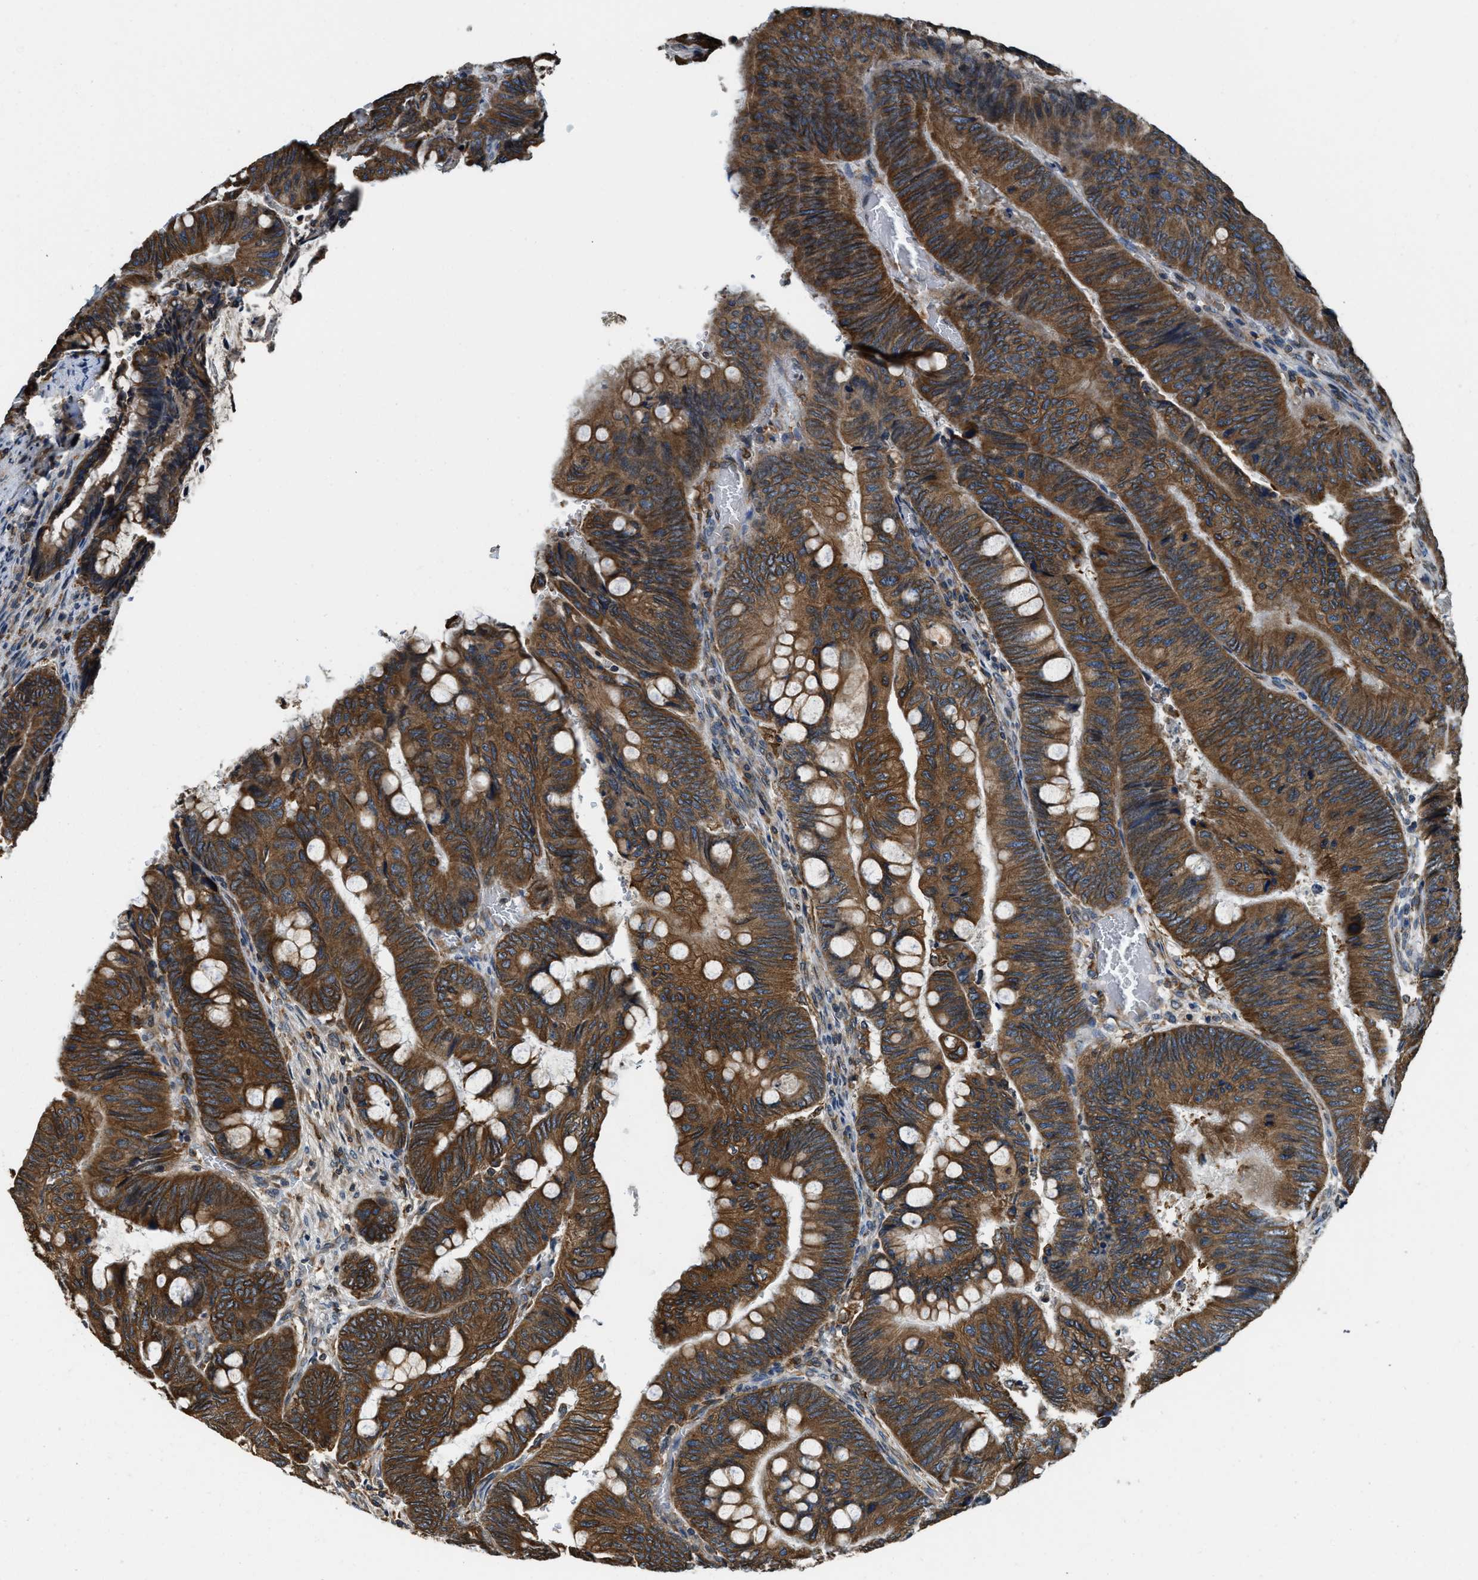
{"staining": {"intensity": "strong", "quantity": ">75%", "location": "cytoplasmic/membranous"}, "tissue": "colorectal cancer", "cell_type": "Tumor cells", "image_type": "cancer", "snomed": [{"axis": "morphology", "description": "Normal tissue, NOS"}, {"axis": "morphology", "description": "Adenocarcinoma, NOS"}, {"axis": "topography", "description": "Rectum"}, {"axis": "topography", "description": "Peripheral nerve tissue"}], "caption": "The micrograph demonstrates staining of colorectal cancer, revealing strong cytoplasmic/membranous protein staining (brown color) within tumor cells. The staining was performed using DAB to visualize the protein expression in brown, while the nuclei were stained in blue with hematoxylin (Magnification: 20x).", "gene": "BCAP31", "patient": {"sex": "male", "age": 92}}